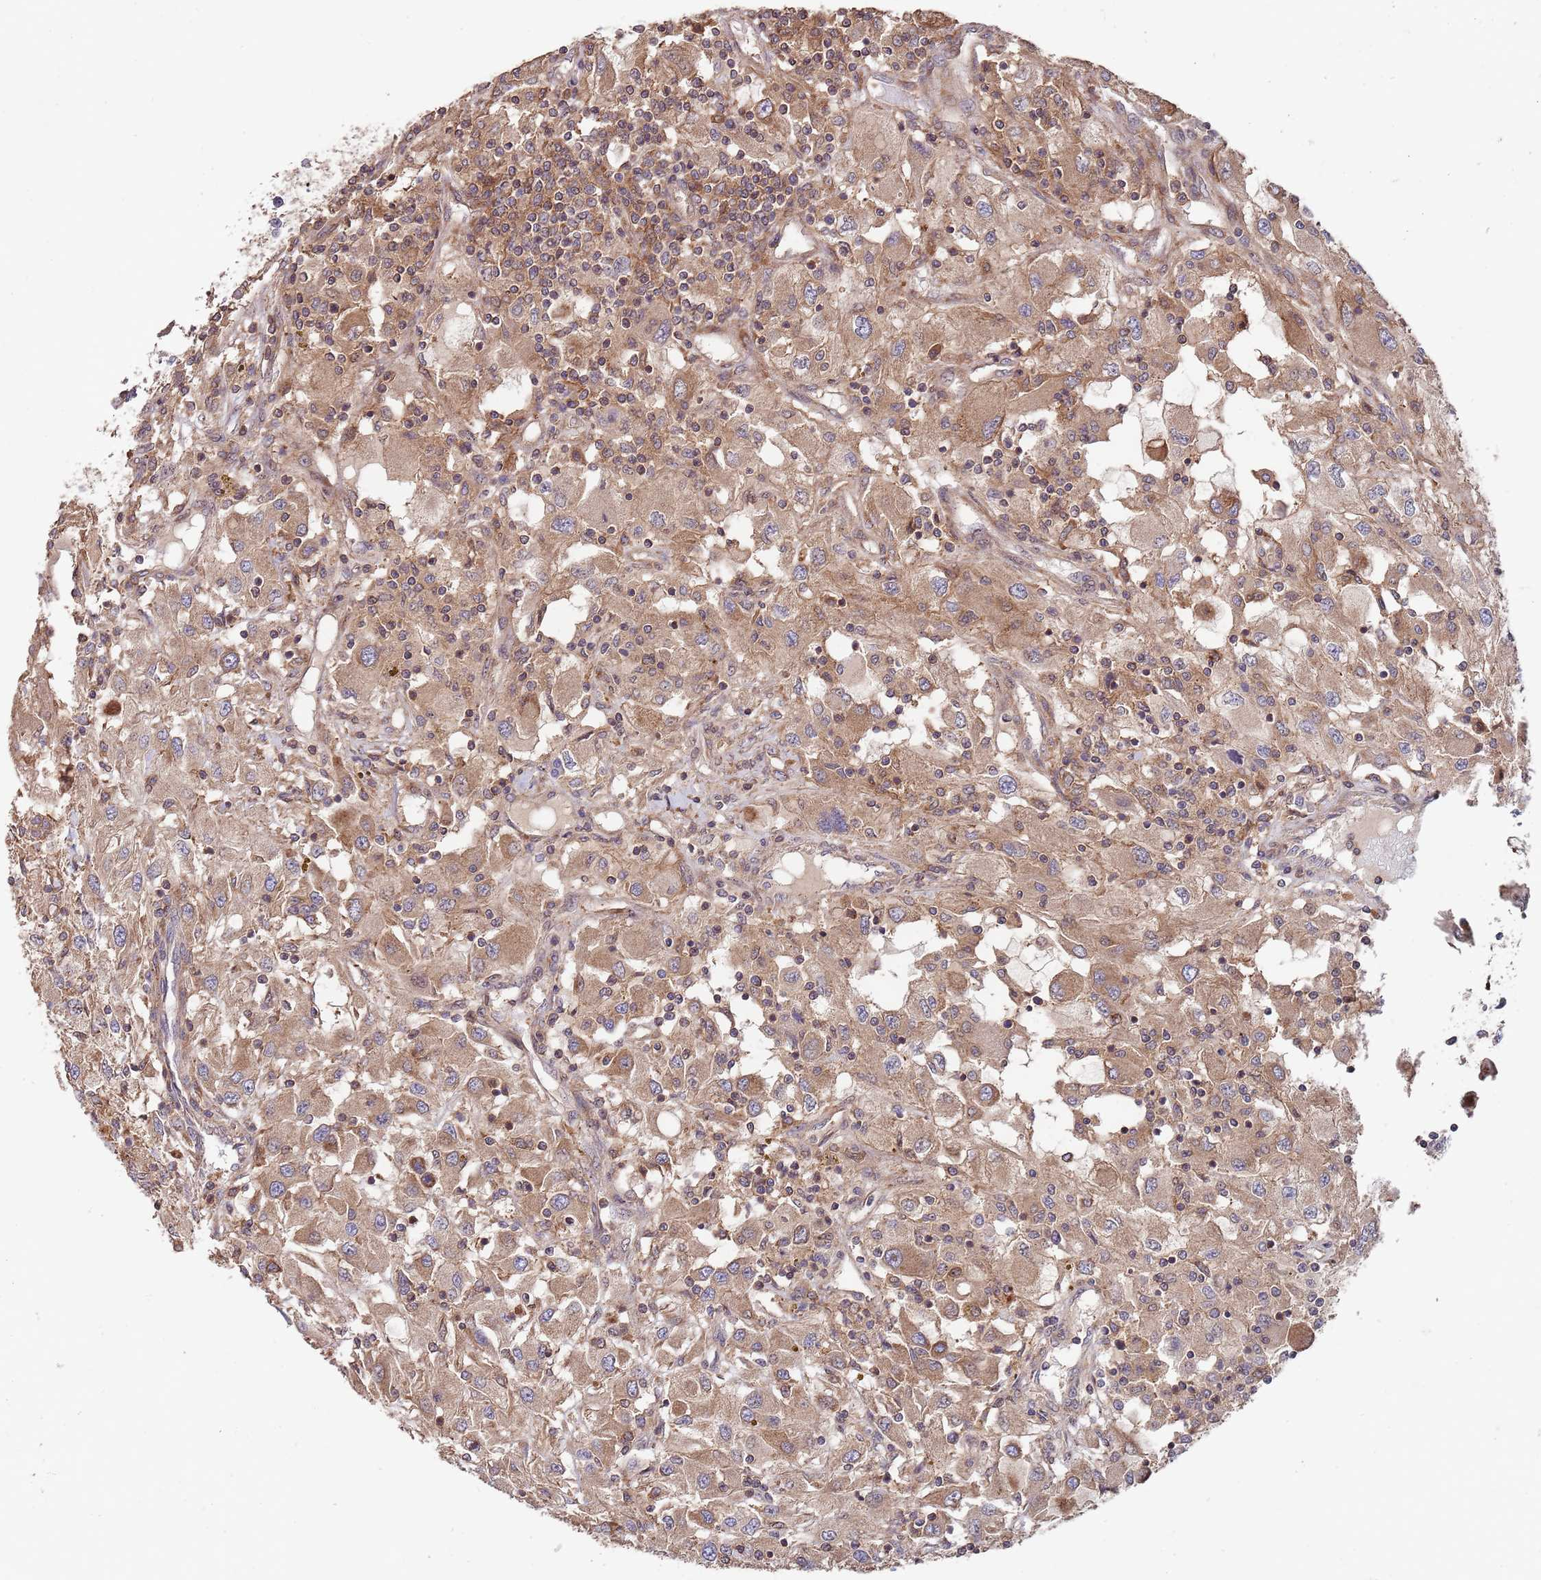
{"staining": {"intensity": "moderate", "quantity": ">75%", "location": "cytoplasmic/membranous"}, "tissue": "renal cancer", "cell_type": "Tumor cells", "image_type": "cancer", "snomed": [{"axis": "morphology", "description": "Adenocarcinoma, NOS"}, {"axis": "topography", "description": "Kidney"}], "caption": "Immunohistochemistry (IHC) of human renal cancer (adenocarcinoma) demonstrates medium levels of moderate cytoplasmic/membranous expression in approximately >75% of tumor cells.", "gene": "RNF19B", "patient": {"sex": "female", "age": 67}}